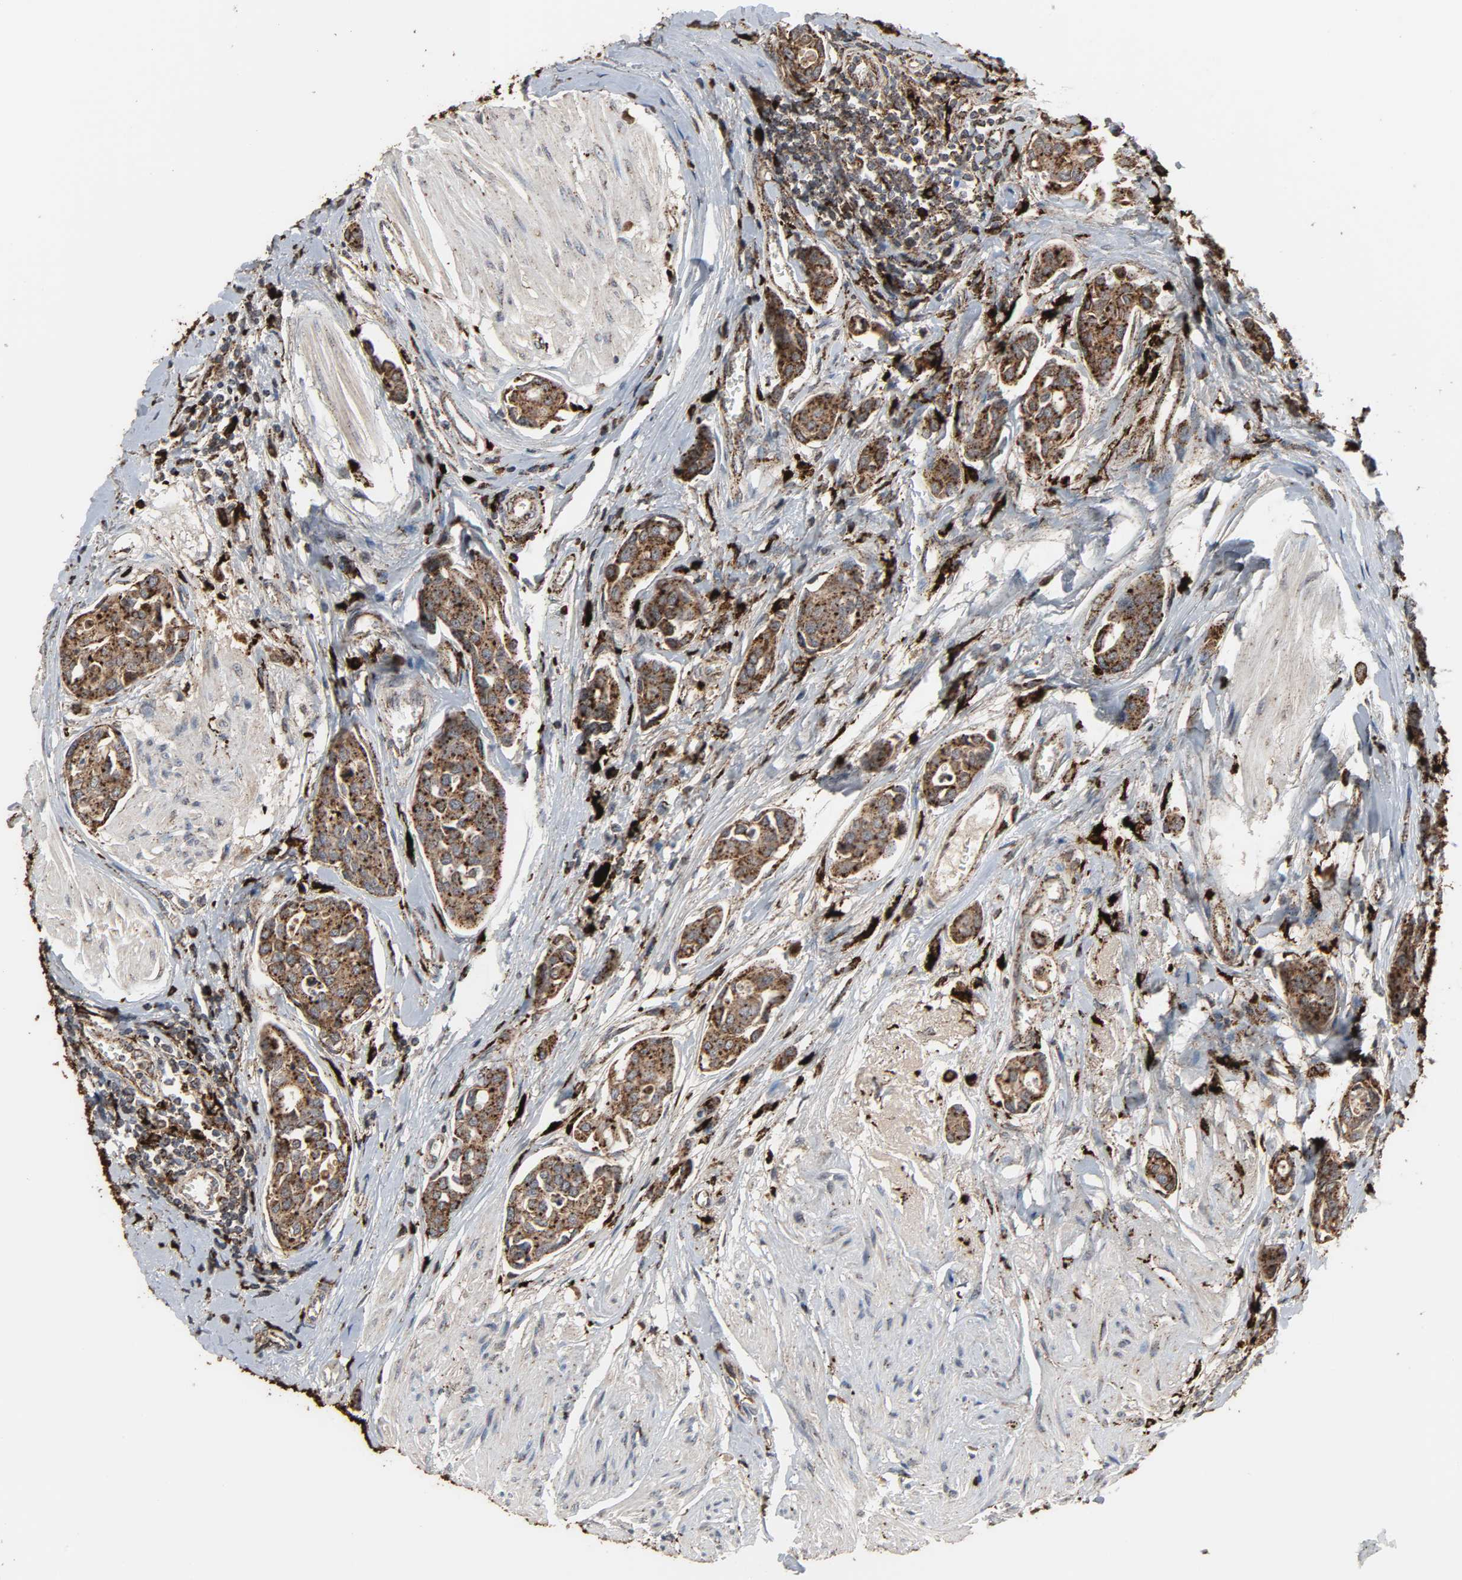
{"staining": {"intensity": "strong", "quantity": ">75%", "location": "cytoplasmic/membranous"}, "tissue": "urothelial cancer", "cell_type": "Tumor cells", "image_type": "cancer", "snomed": [{"axis": "morphology", "description": "Urothelial carcinoma, High grade"}, {"axis": "topography", "description": "Urinary bladder"}], "caption": "High-magnification brightfield microscopy of urothelial cancer stained with DAB (brown) and counterstained with hematoxylin (blue). tumor cells exhibit strong cytoplasmic/membranous positivity is appreciated in about>75% of cells. Using DAB (3,3'-diaminobenzidine) (brown) and hematoxylin (blue) stains, captured at high magnification using brightfield microscopy.", "gene": "PSAP", "patient": {"sex": "male", "age": 78}}